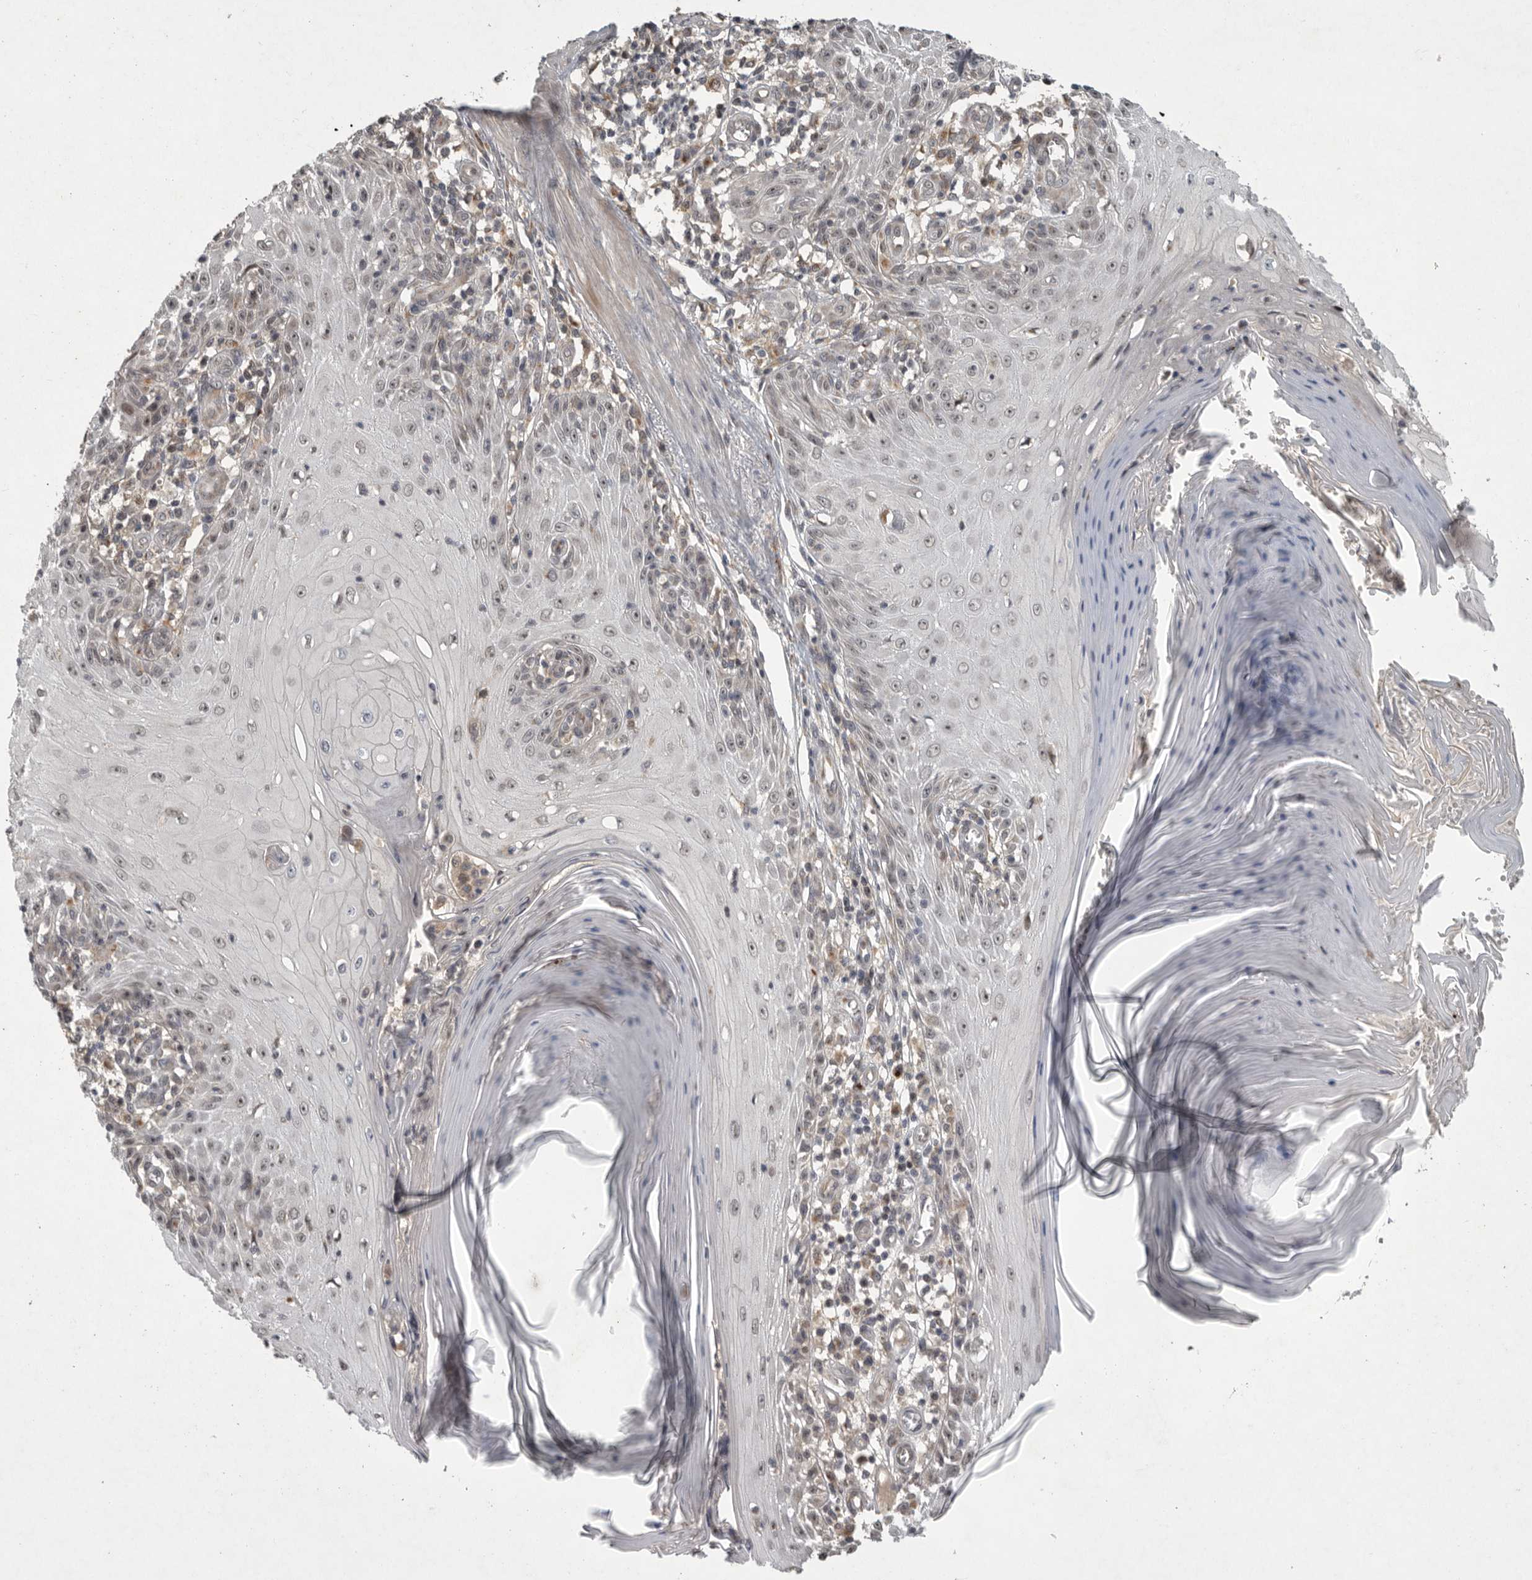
{"staining": {"intensity": "negative", "quantity": "none", "location": "none"}, "tissue": "skin cancer", "cell_type": "Tumor cells", "image_type": "cancer", "snomed": [{"axis": "morphology", "description": "Squamous cell carcinoma, NOS"}, {"axis": "topography", "description": "Skin"}], "caption": "High magnification brightfield microscopy of squamous cell carcinoma (skin) stained with DAB (brown) and counterstained with hematoxylin (blue): tumor cells show no significant positivity.", "gene": "MAN2A1", "patient": {"sex": "female", "age": 73}}